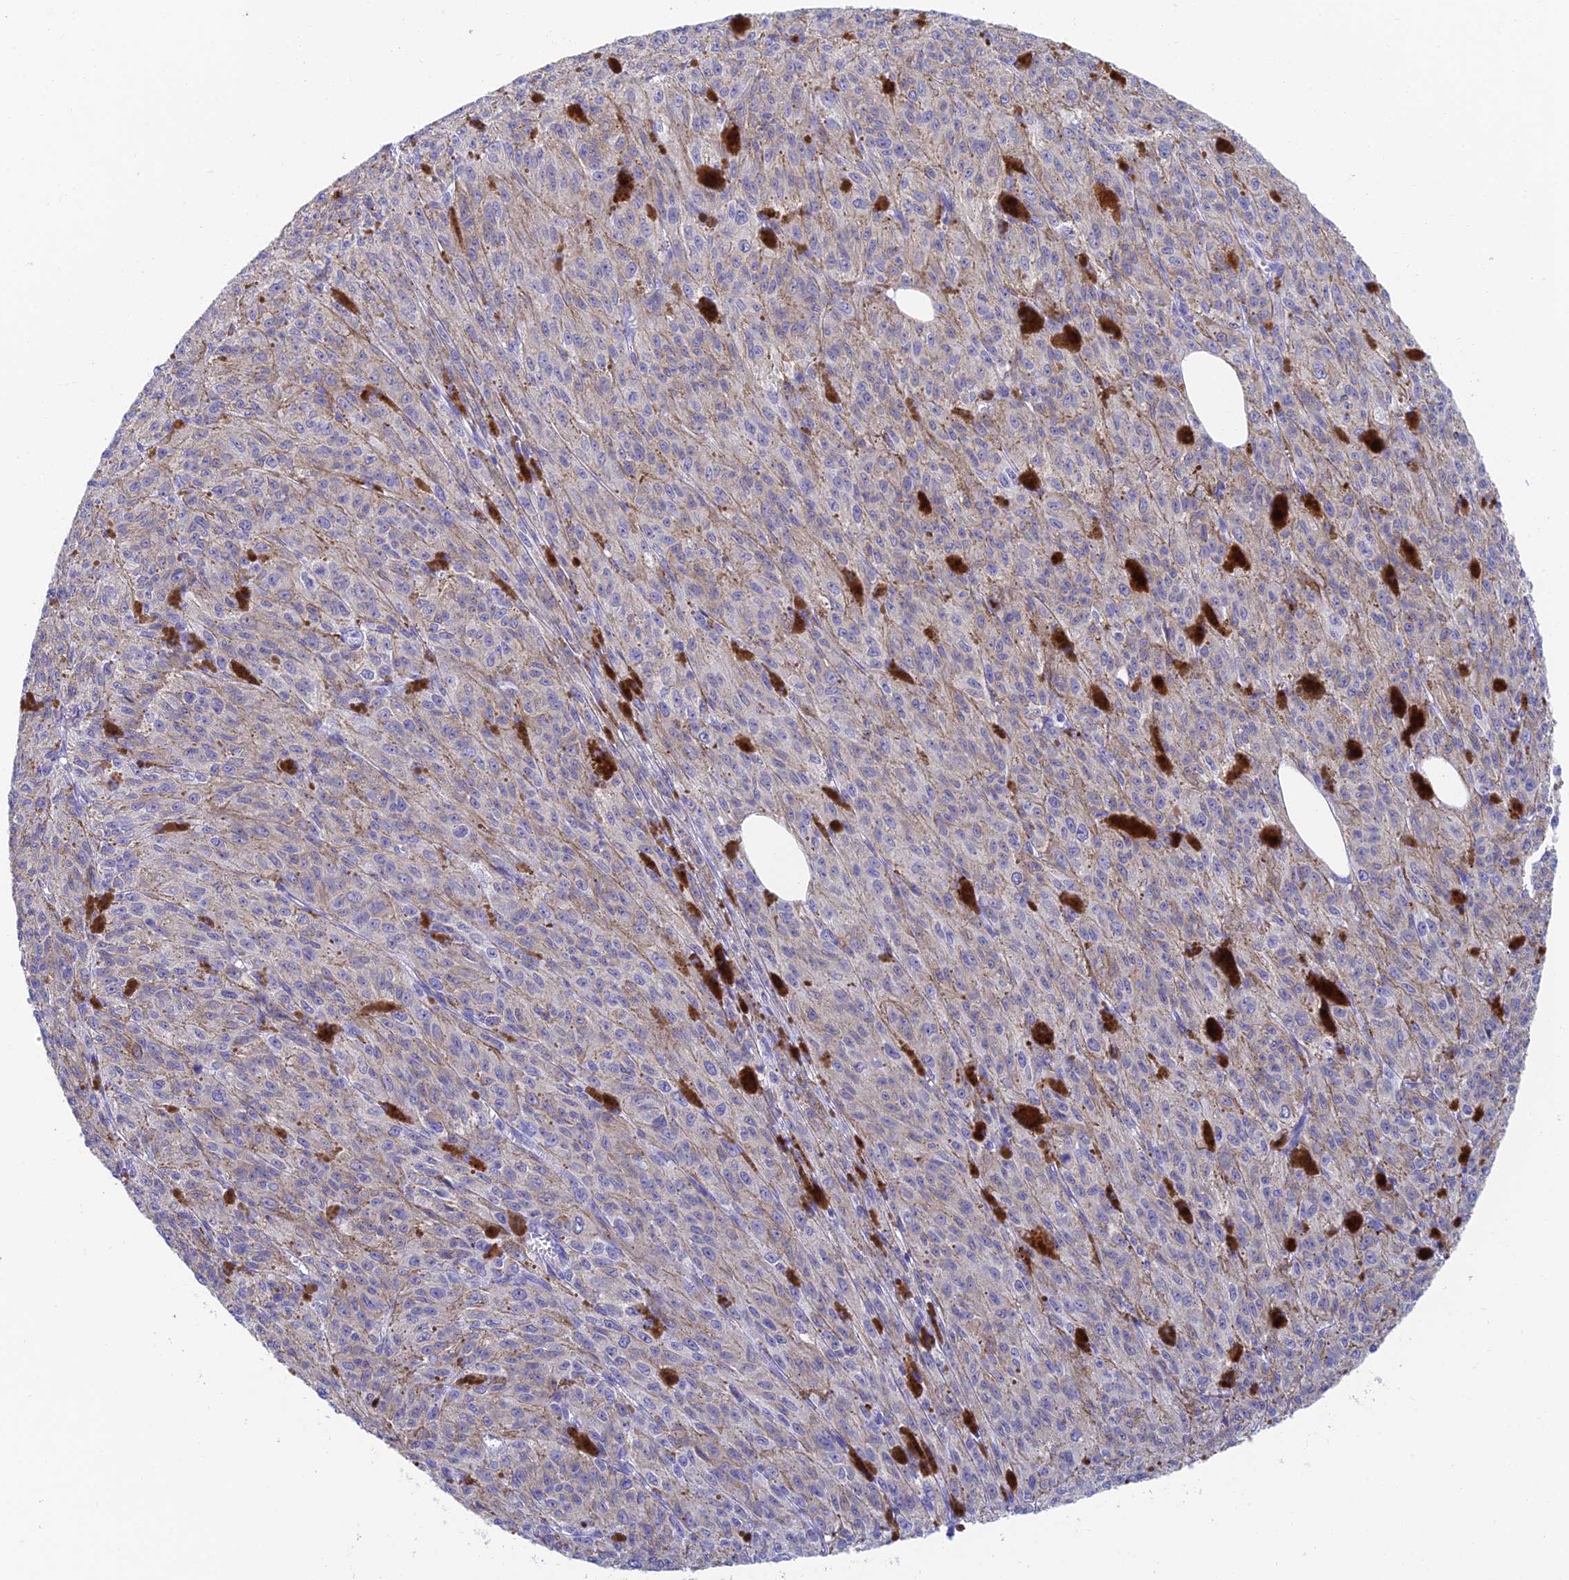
{"staining": {"intensity": "negative", "quantity": "none", "location": "none"}, "tissue": "melanoma", "cell_type": "Tumor cells", "image_type": "cancer", "snomed": [{"axis": "morphology", "description": "Malignant melanoma, NOS"}, {"axis": "topography", "description": "Skin"}], "caption": "Tumor cells are negative for brown protein staining in malignant melanoma. (Brightfield microscopy of DAB (3,3'-diaminobenzidine) immunohistochemistry at high magnification).", "gene": "ADAMTS13", "patient": {"sex": "female", "age": 52}}